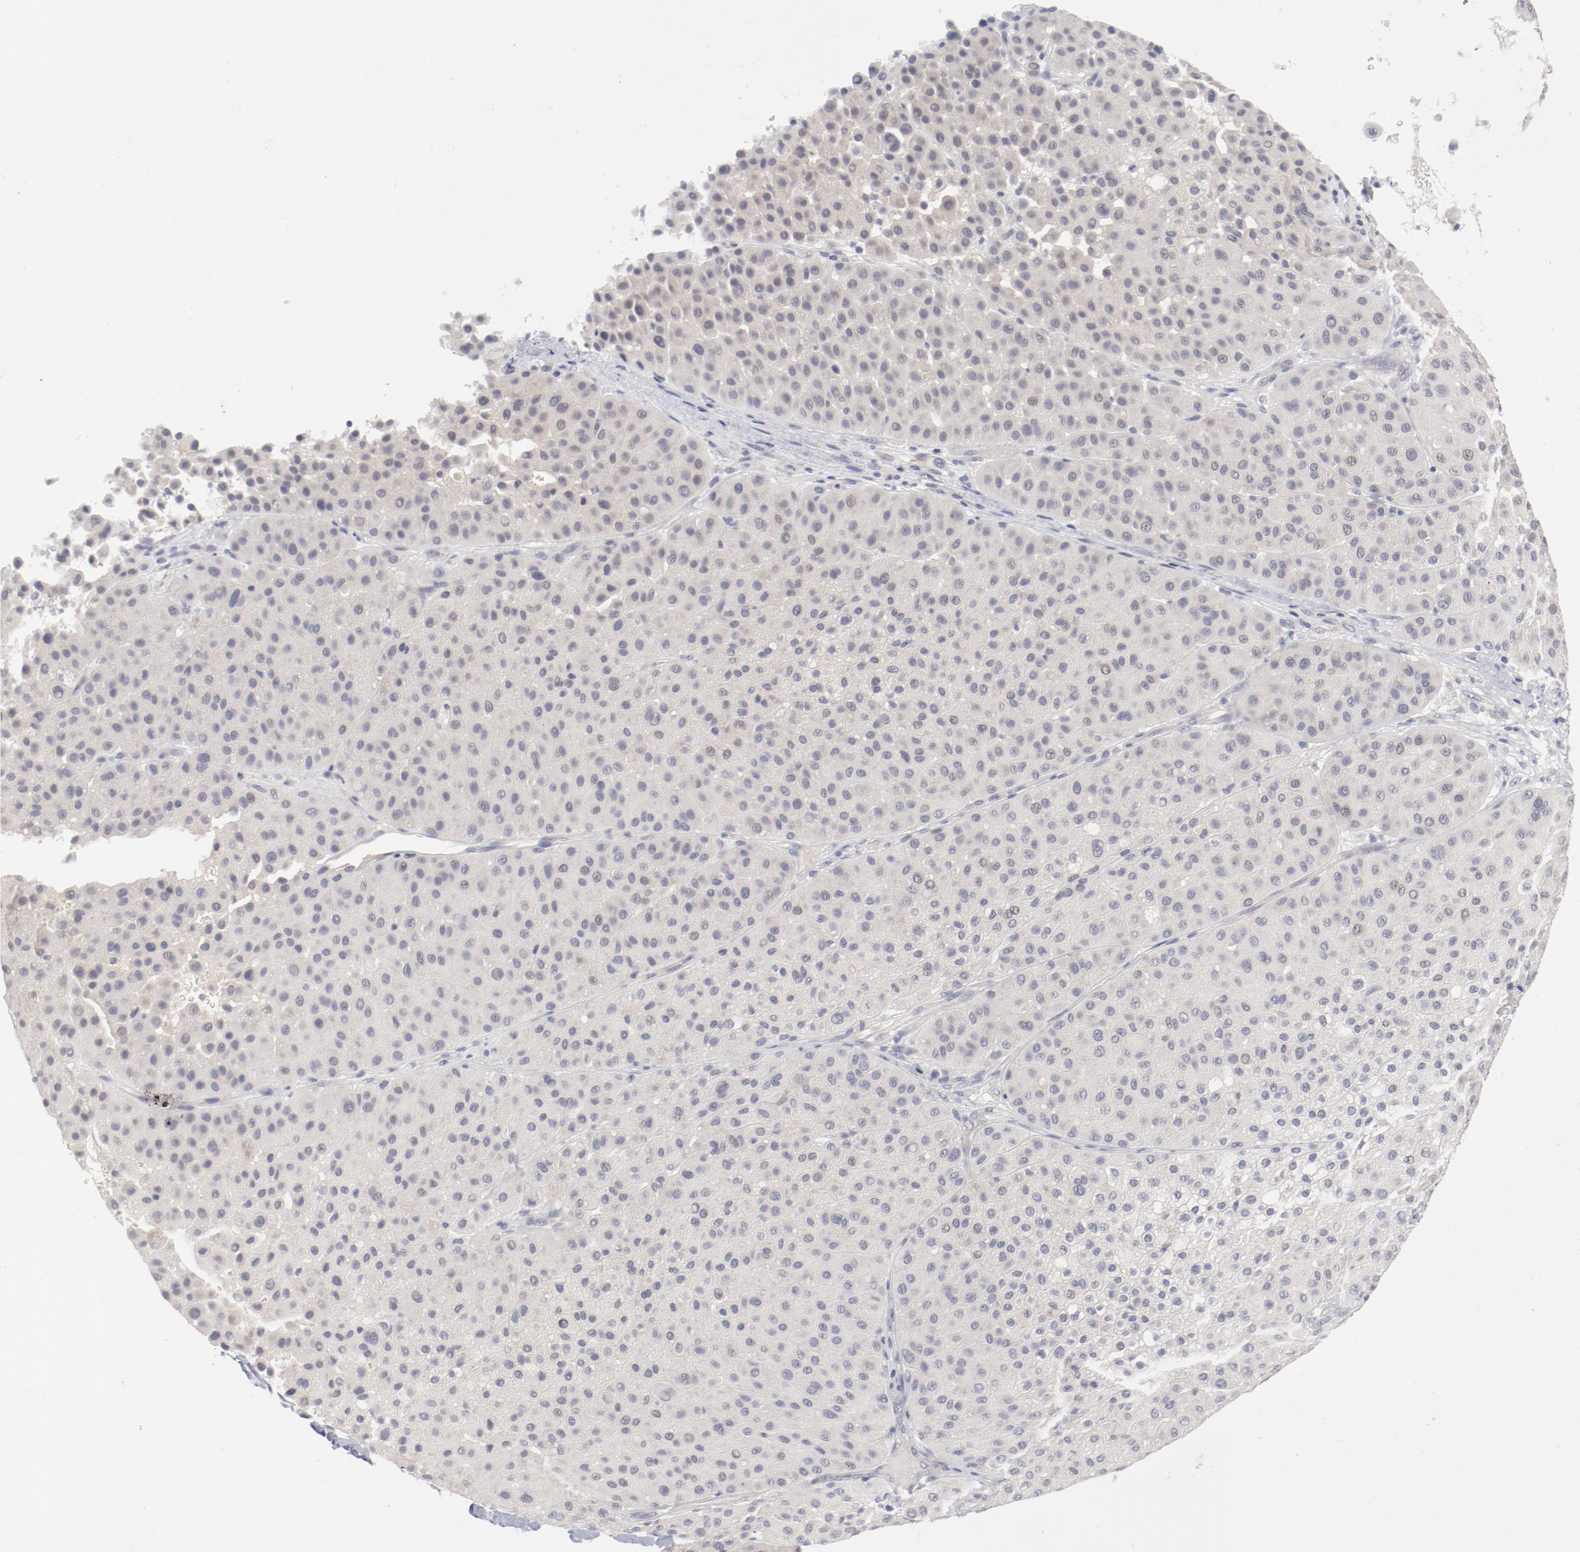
{"staining": {"intensity": "negative", "quantity": "none", "location": "none"}, "tissue": "melanoma", "cell_type": "Tumor cells", "image_type": "cancer", "snomed": [{"axis": "morphology", "description": "Normal tissue, NOS"}, {"axis": "morphology", "description": "Malignant melanoma, Metastatic site"}, {"axis": "topography", "description": "Skin"}], "caption": "There is no significant staining in tumor cells of melanoma.", "gene": "SH3BGR", "patient": {"sex": "male", "age": 41}}